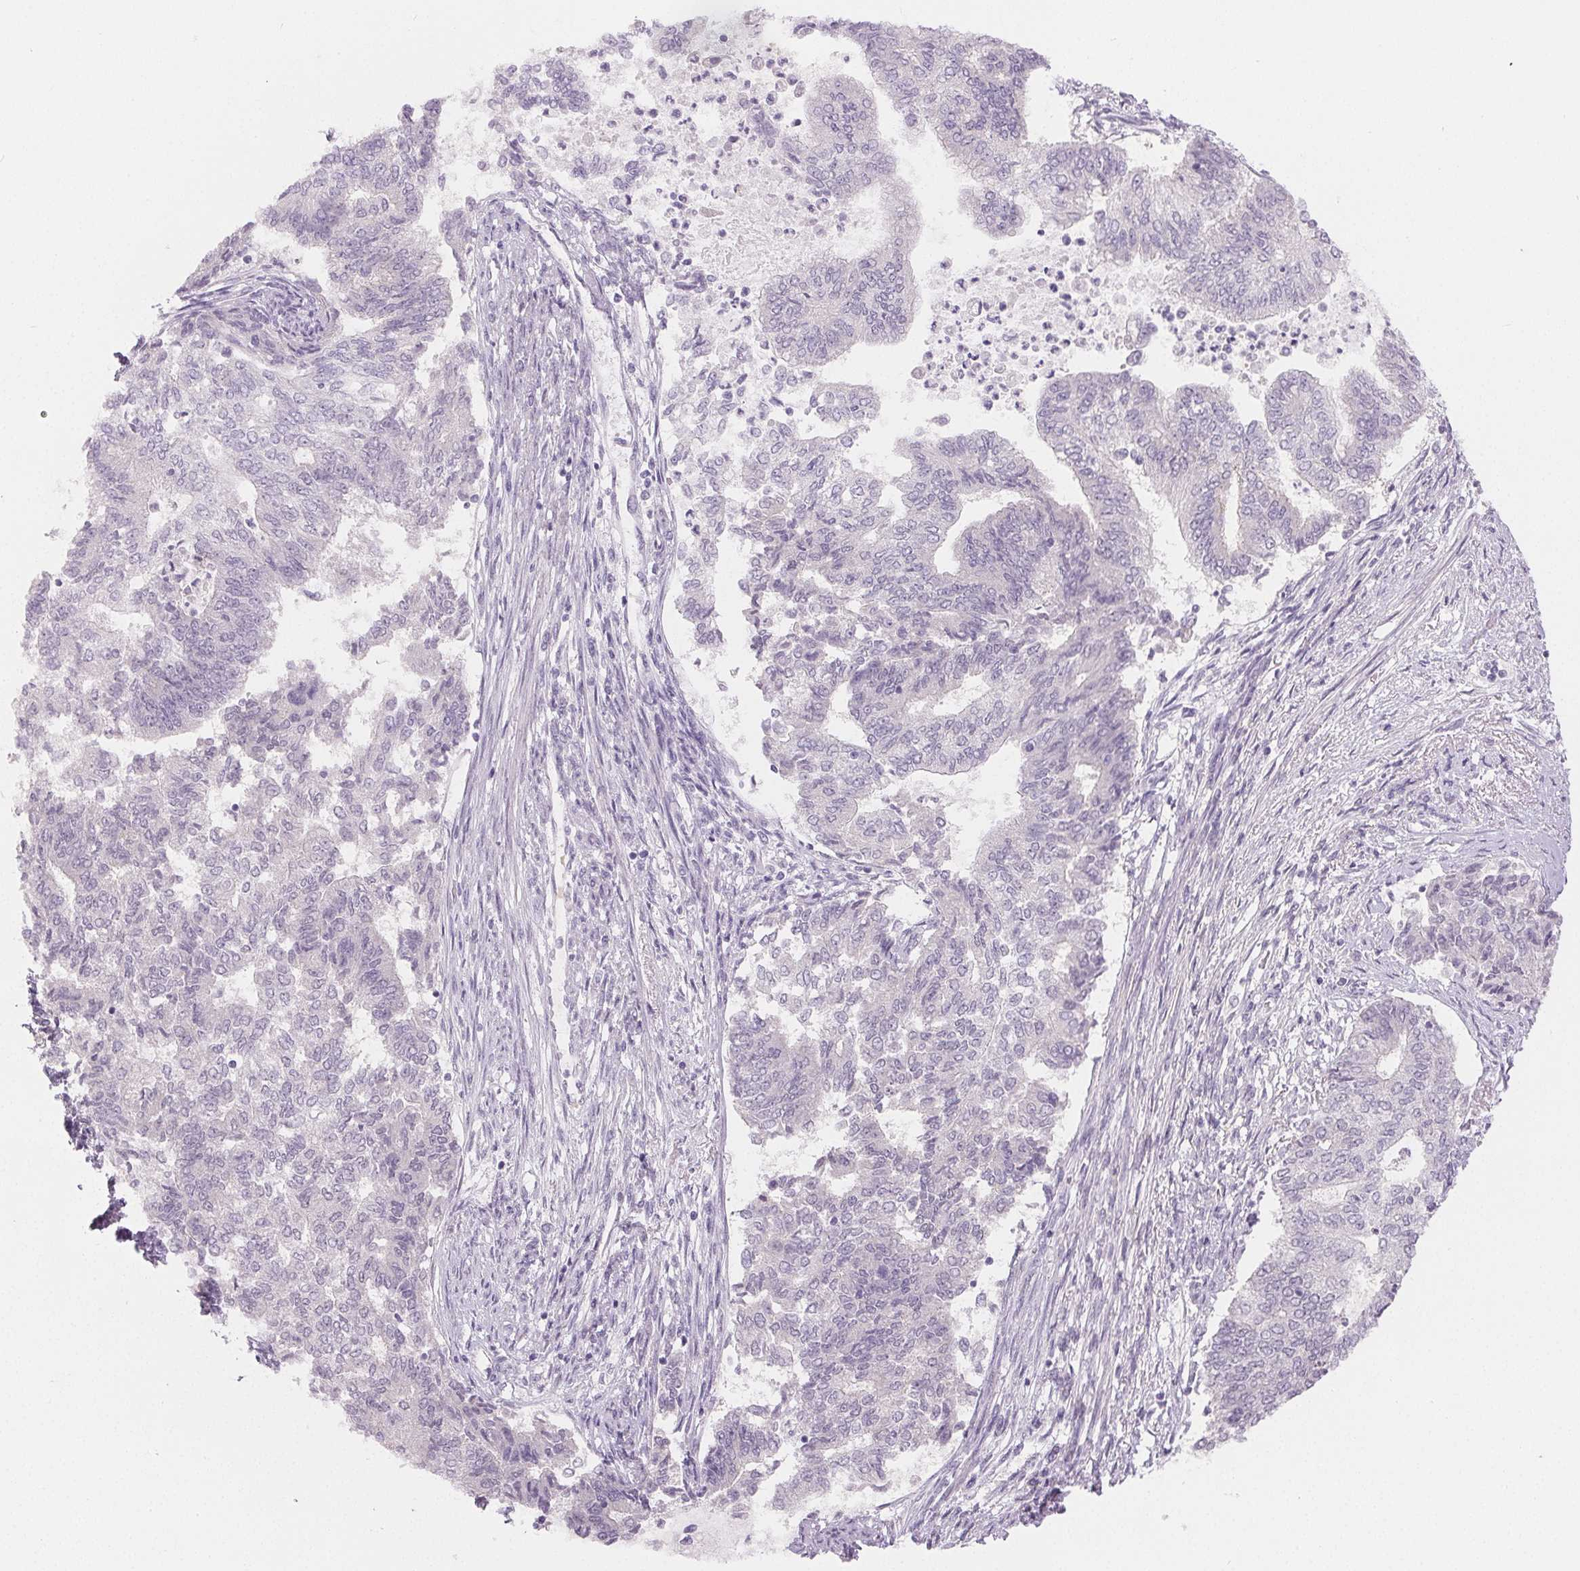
{"staining": {"intensity": "negative", "quantity": "none", "location": "none"}, "tissue": "endometrial cancer", "cell_type": "Tumor cells", "image_type": "cancer", "snomed": [{"axis": "morphology", "description": "Adenocarcinoma, NOS"}, {"axis": "topography", "description": "Endometrium"}], "caption": "Immunohistochemical staining of adenocarcinoma (endometrial) displays no significant expression in tumor cells.", "gene": "SFTPD", "patient": {"sex": "female", "age": 65}}